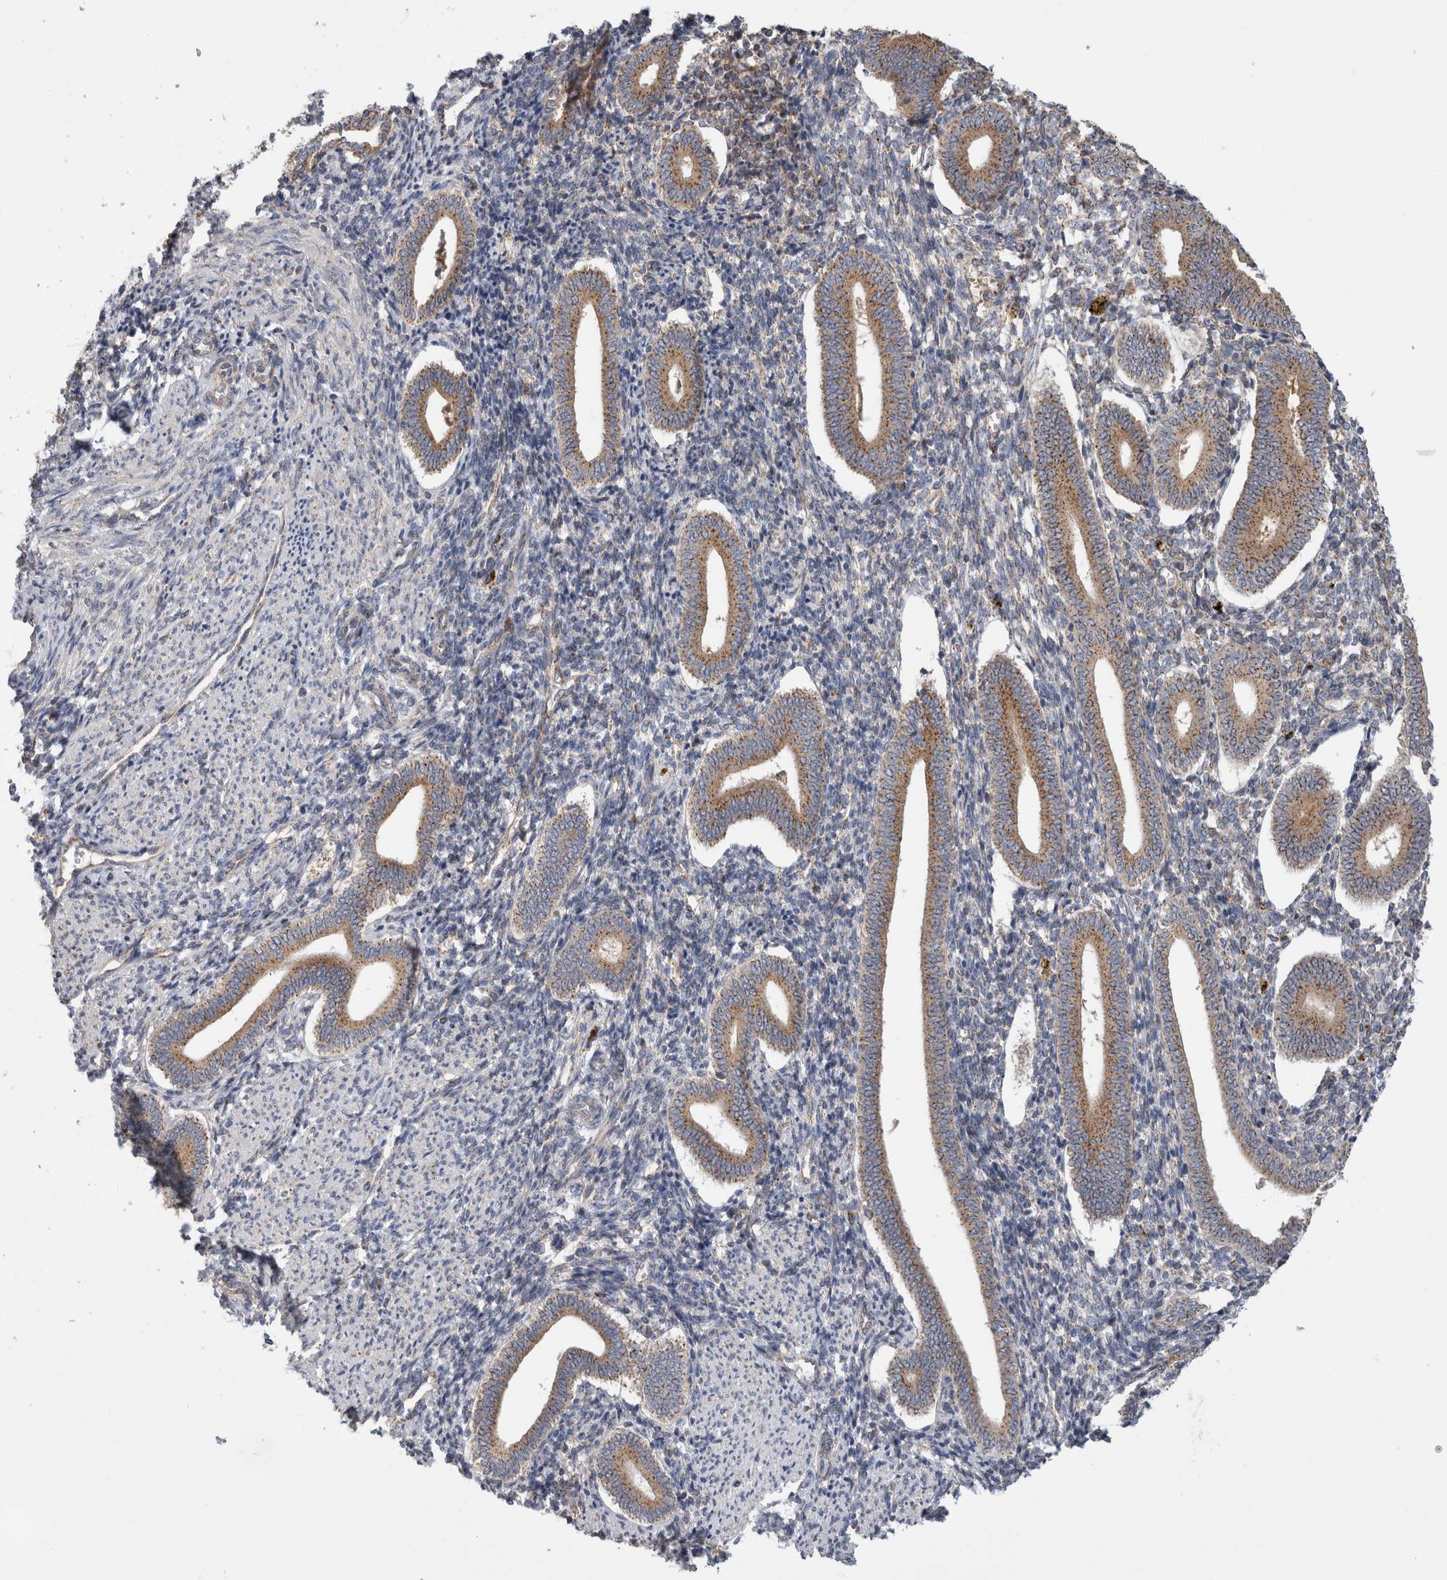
{"staining": {"intensity": "weak", "quantity": "<25%", "location": "cytoplasmic/membranous"}, "tissue": "endometrium", "cell_type": "Cells in endometrial stroma", "image_type": "normal", "snomed": [{"axis": "morphology", "description": "Normal tissue, NOS"}, {"axis": "topography", "description": "Uterus"}, {"axis": "topography", "description": "Endometrium"}], "caption": "IHC image of normal endometrium stained for a protein (brown), which exhibits no staining in cells in endometrial stroma. (Brightfield microscopy of DAB immunohistochemistry at high magnification).", "gene": "IARS2", "patient": {"sex": "female", "age": 33}}